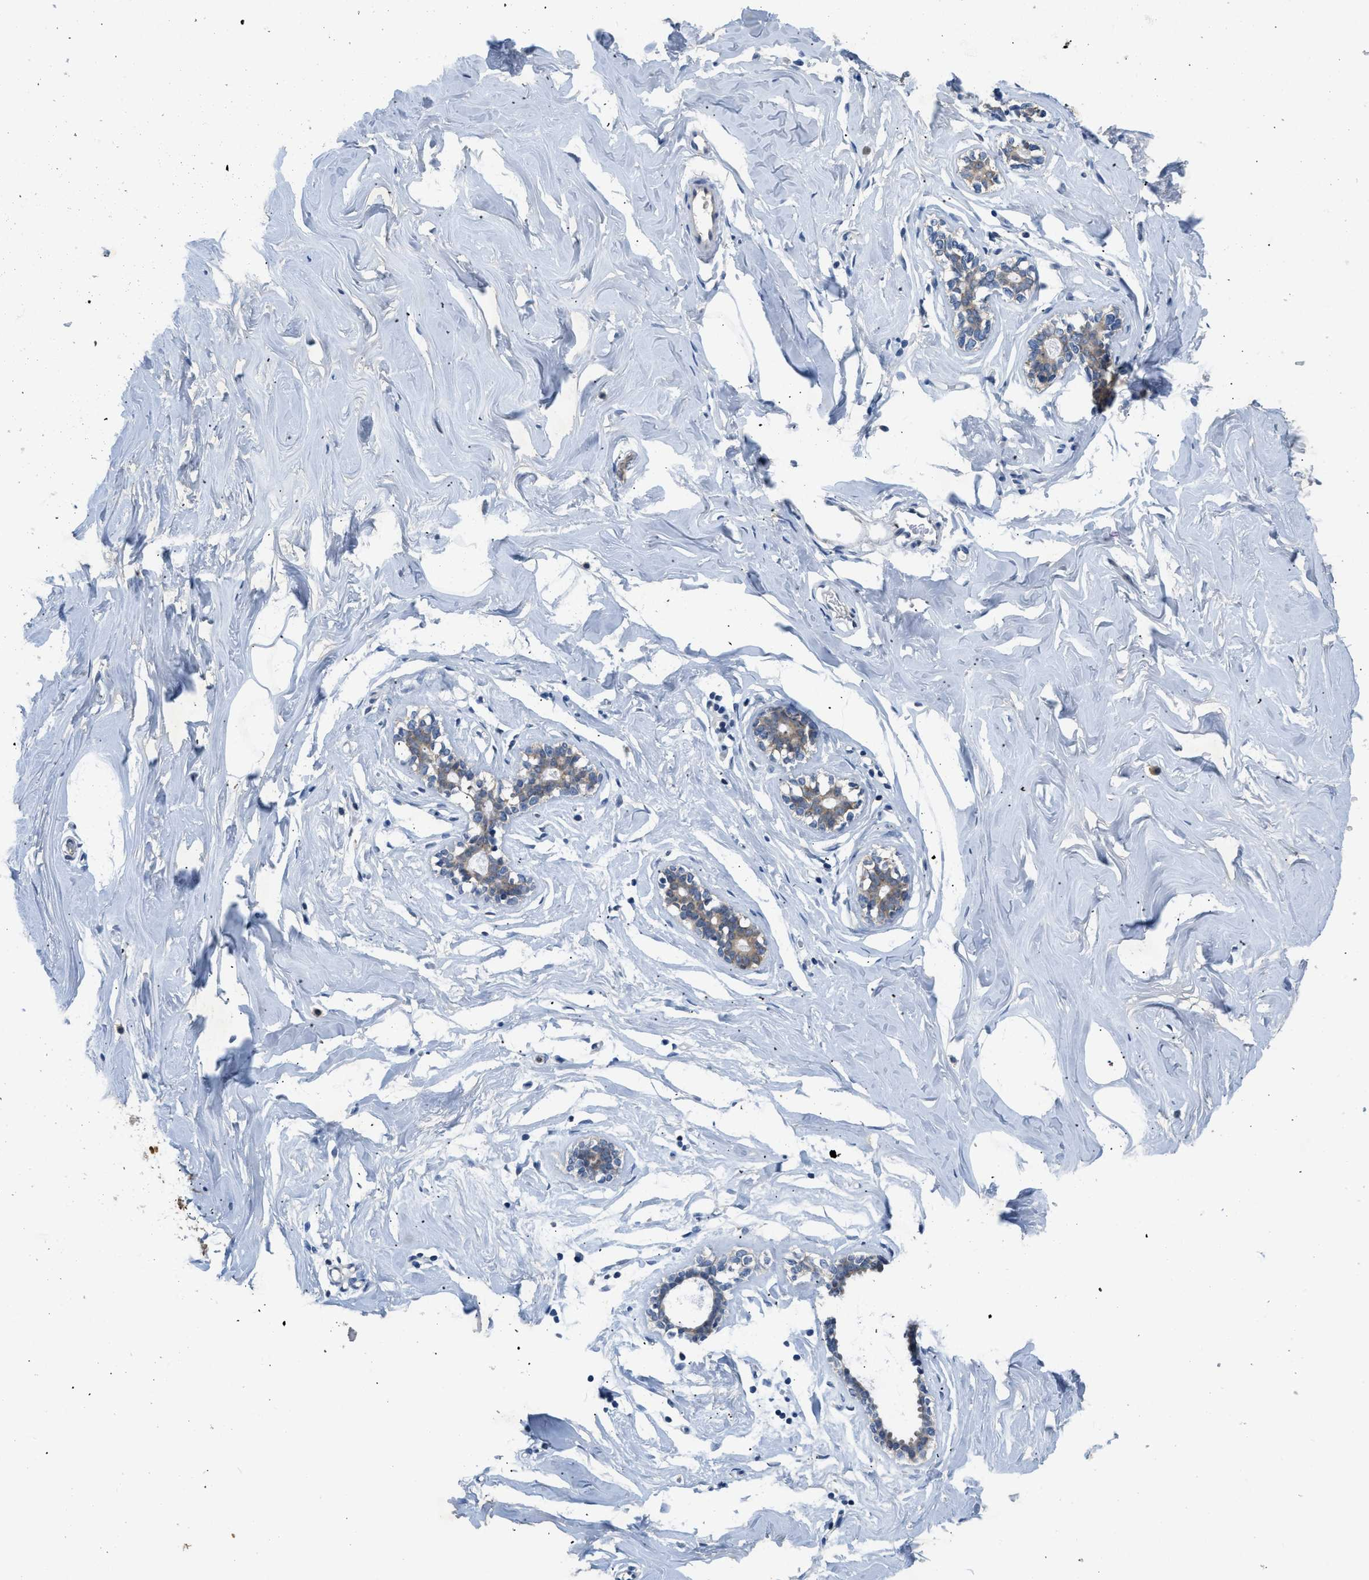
{"staining": {"intensity": "negative", "quantity": "none", "location": "none"}, "tissue": "adipose tissue", "cell_type": "Adipocytes", "image_type": "normal", "snomed": [{"axis": "morphology", "description": "Normal tissue, NOS"}, {"axis": "morphology", "description": "Fibrosis, NOS"}, {"axis": "topography", "description": "Breast"}, {"axis": "topography", "description": "Adipose tissue"}], "caption": "Adipose tissue stained for a protein using immunohistochemistry shows no expression adipocytes.", "gene": "TOMM34", "patient": {"sex": "female", "age": 39}}